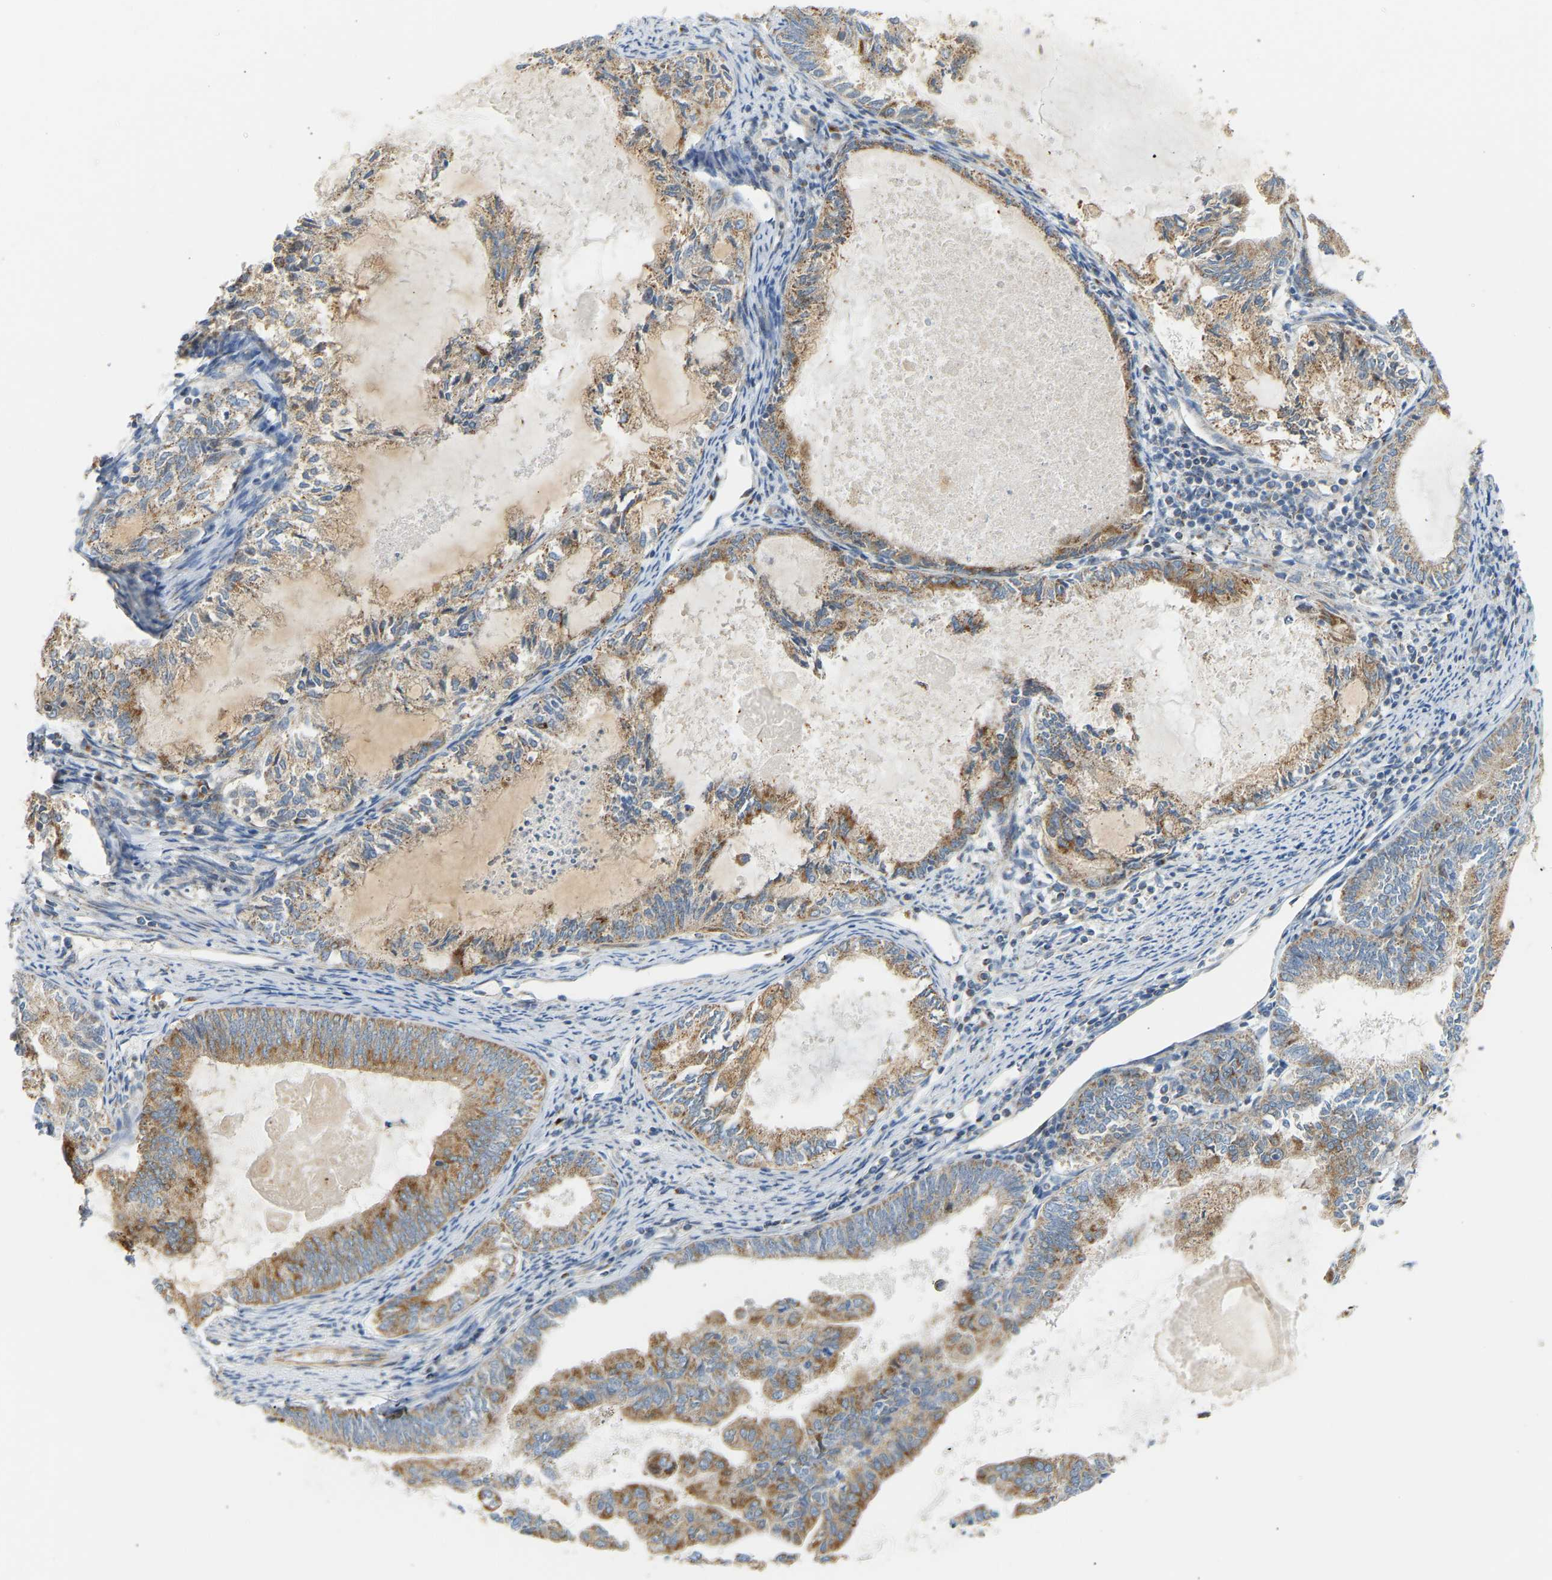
{"staining": {"intensity": "moderate", "quantity": ">75%", "location": "cytoplasmic/membranous"}, "tissue": "endometrial cancer", "cell_type": "Tumor cells", "image_type": "cancer", "snomed": [{"axis": "morphology", "description": "Adenocarcinoma, NOS"}, {"axis": "topography", "description": "Endometrium"}], "caption": "Tumor cells show medium levels of moderate cytoplasmic/membranous staining in approximately >75% of cells in endometrial cancer.", "gene": "YIPF2", "patient": {"sex": "female", "age": 86}}